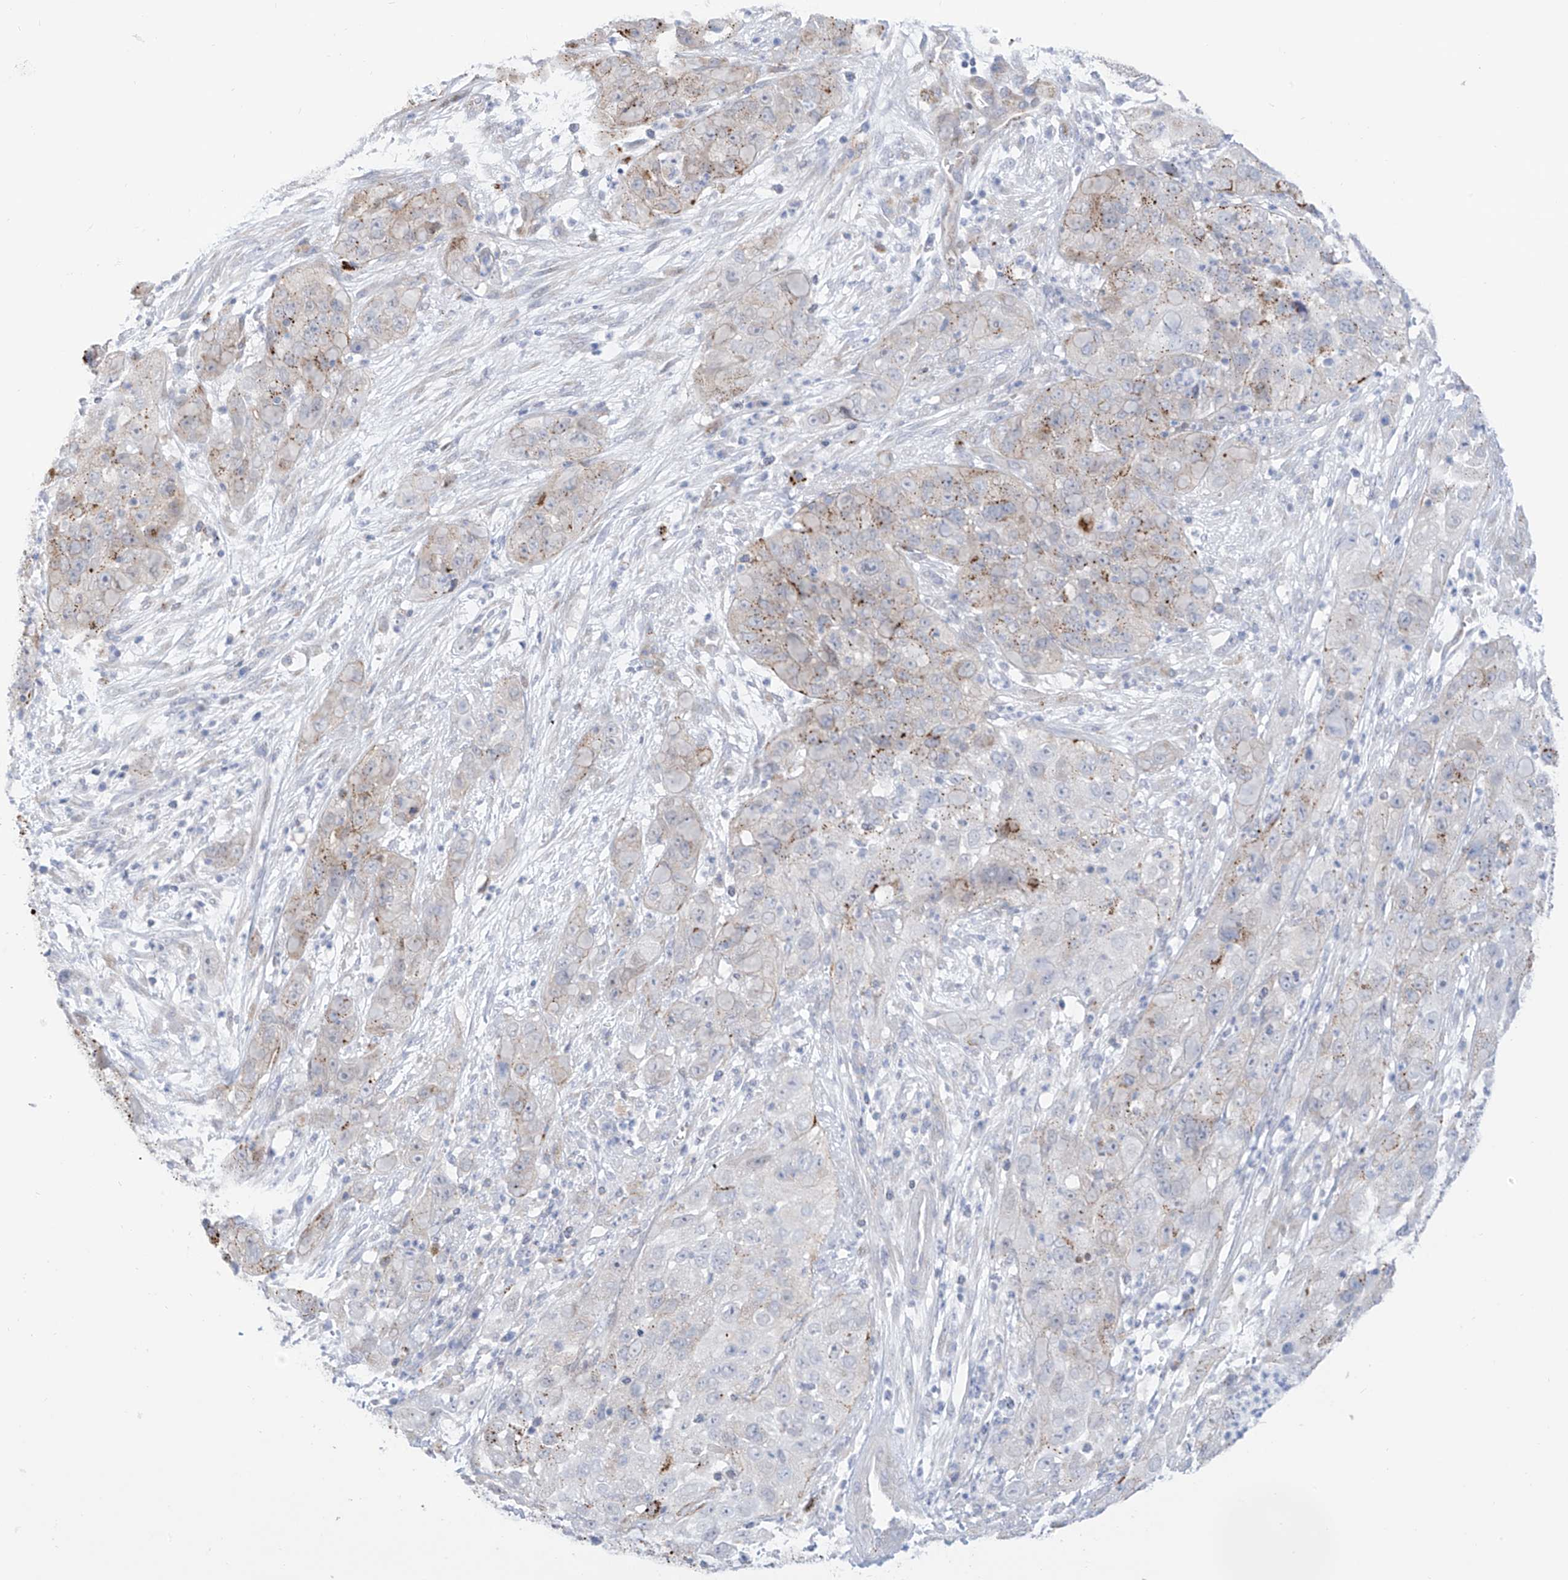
{"staining": {"intensity": "weak", "quantity": "<25%", "location": "cytoplasmic/membranous"}, "tissue": "cervical cancer", "cell_type": "Tumor cells", "image_type": "cancer", "snomed": [{"axis": "morphology", "description": "Squamous cell carcinoma, NOS"}, {"axis": "topography", "description": "Cervix"}], "caption": "Immunohistochemistry (IHC) micrograph of neoplastic tissue: cervical cancer stained with DAB (3,3'-diaminobenzidine) displays no significant protein expression in tumor cells.", "gene": "PSPH", "patient": {"sex": "female", "age": 32}}